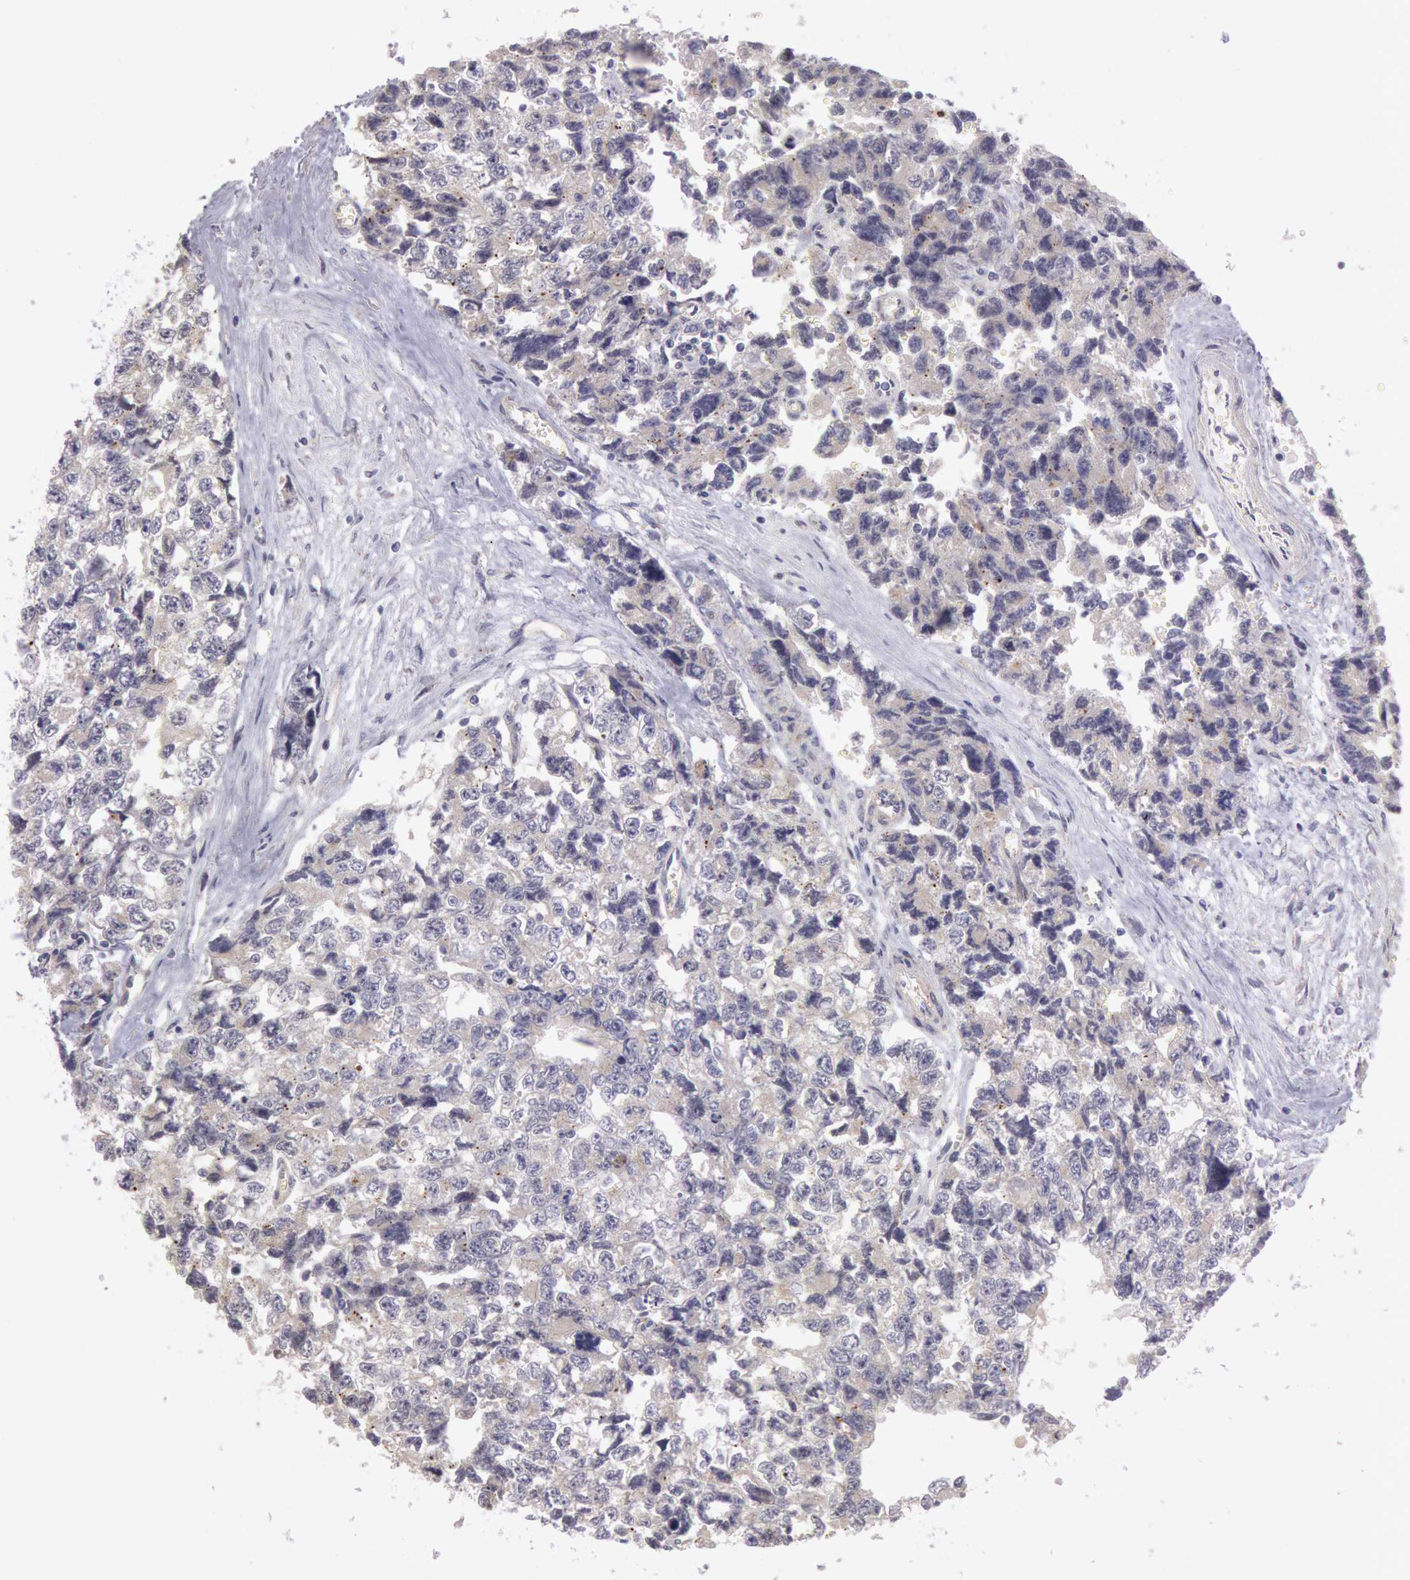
{"staining": {"intensity": "negative", "quantity": "none", "location": "none"}, "tissue": "testis cancer", "cell_type": "Tumor cells", "image_type": "cancer", "snomed": [{"axis": "morphology", "description": "Carcinoma, Embryonal, NOS"}, {"axis": "topography", "description": "Testis"}], "caption": "High power microscopy histopathology image of an immunohistochemistry image of testis embryonal carcinoma, revealing no significant staining in tumor cells.", "gene": "AMOTL1", "patient": {"sex": "male", "age": 31}}